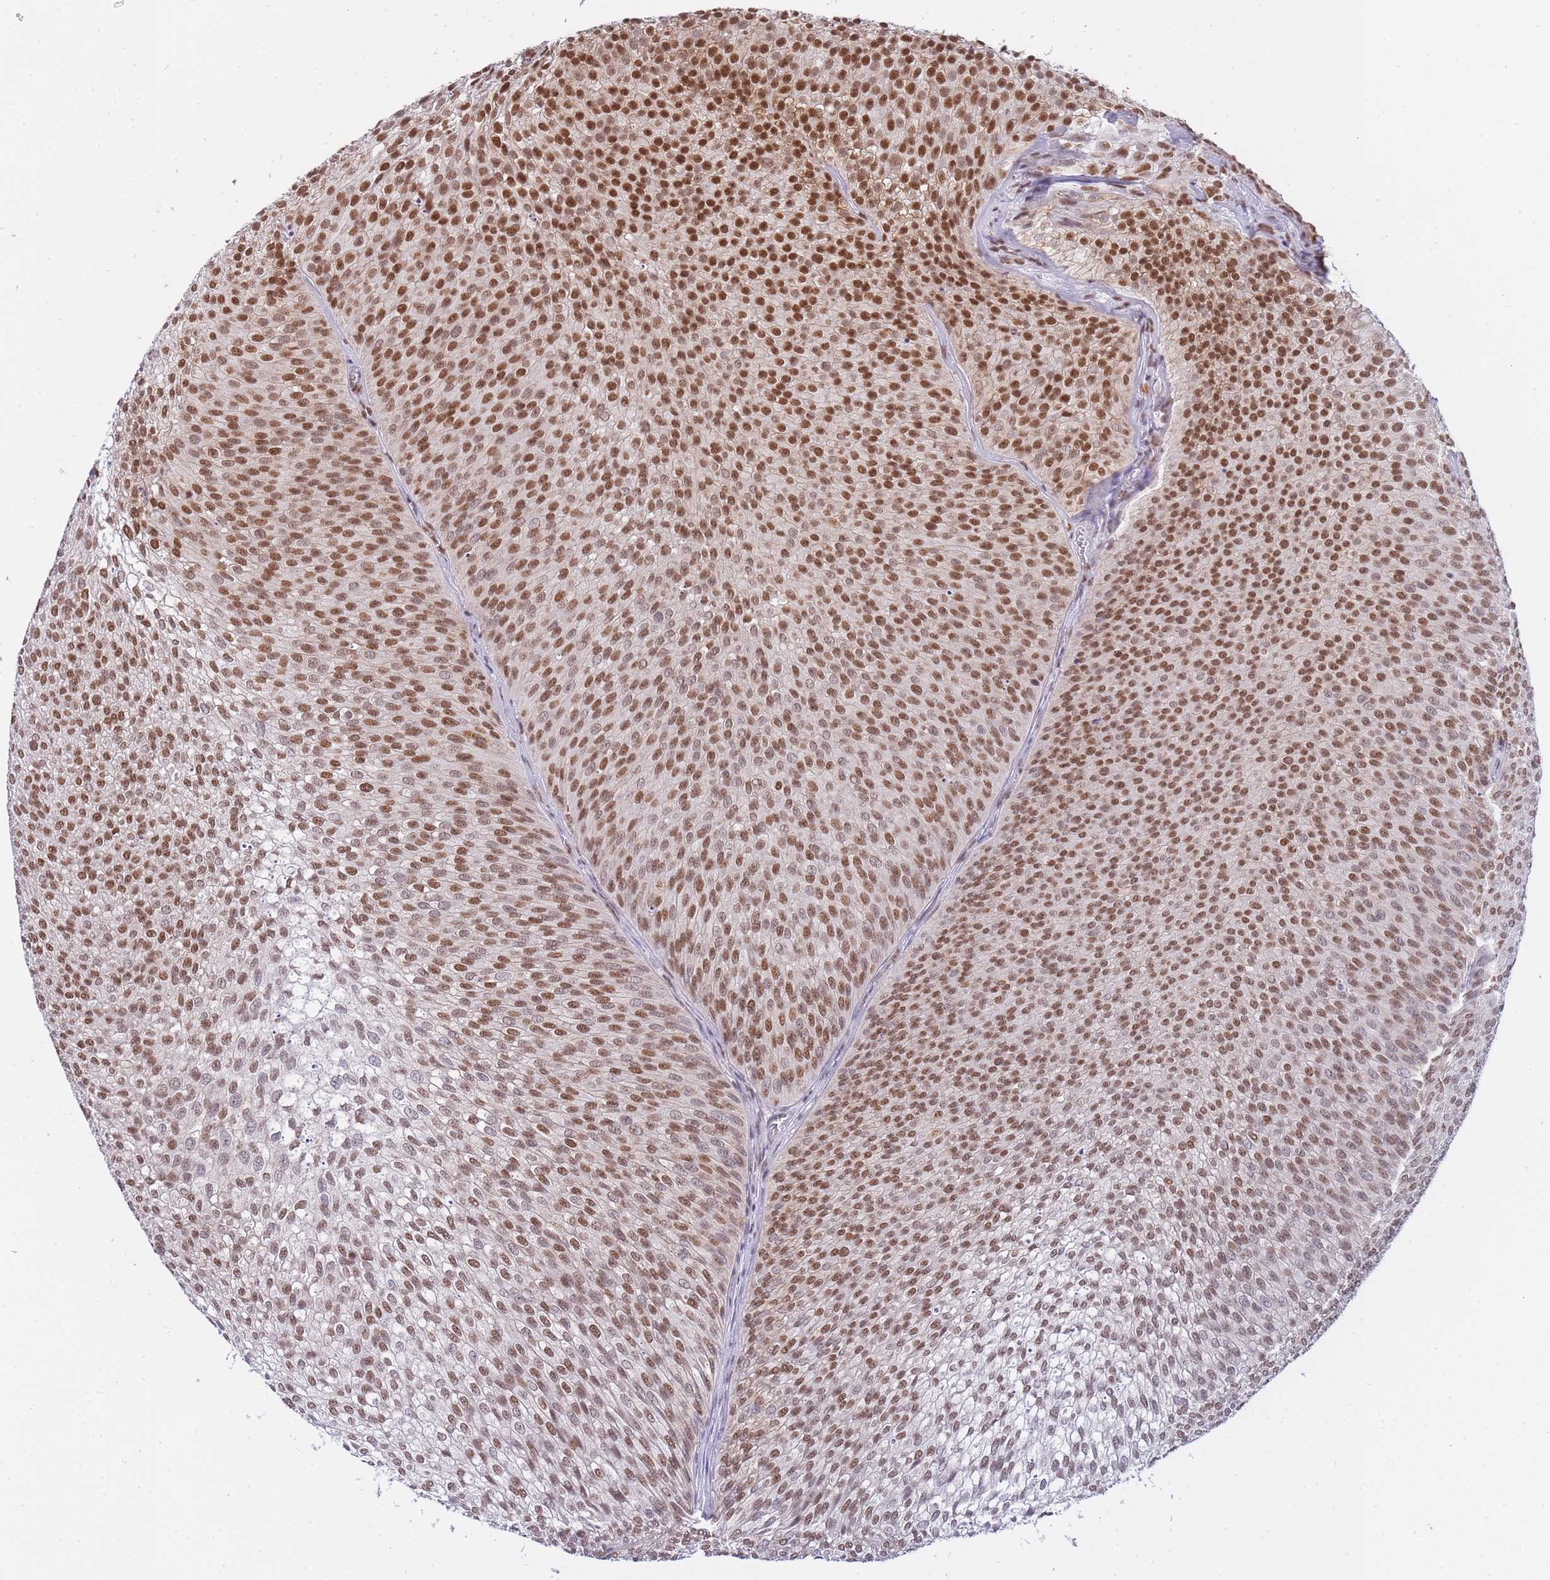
{"staining": {"intensity": "strong", "quantity": ">75%", "location": "nuclear"}, "tissue": "urothelial cancer", "cell_type": "Tumor cells", "image_type": "cancer", "snomed": [{"axis": "morphology", "description": "Urothelial carcinoma, Low grade"}, {"axis": "topography", "description": "Urinary bladder"}], "caption": "An immunohistochemistry (IHC) micrograph of neoplastic tissue is shown. Protein staining in brown shows strong nuclear positivity in urothelial carcinoma (low-grade) within tumor cells.", "gene": "FRAT2", "patient": {"sex": "male", "age": 91}}